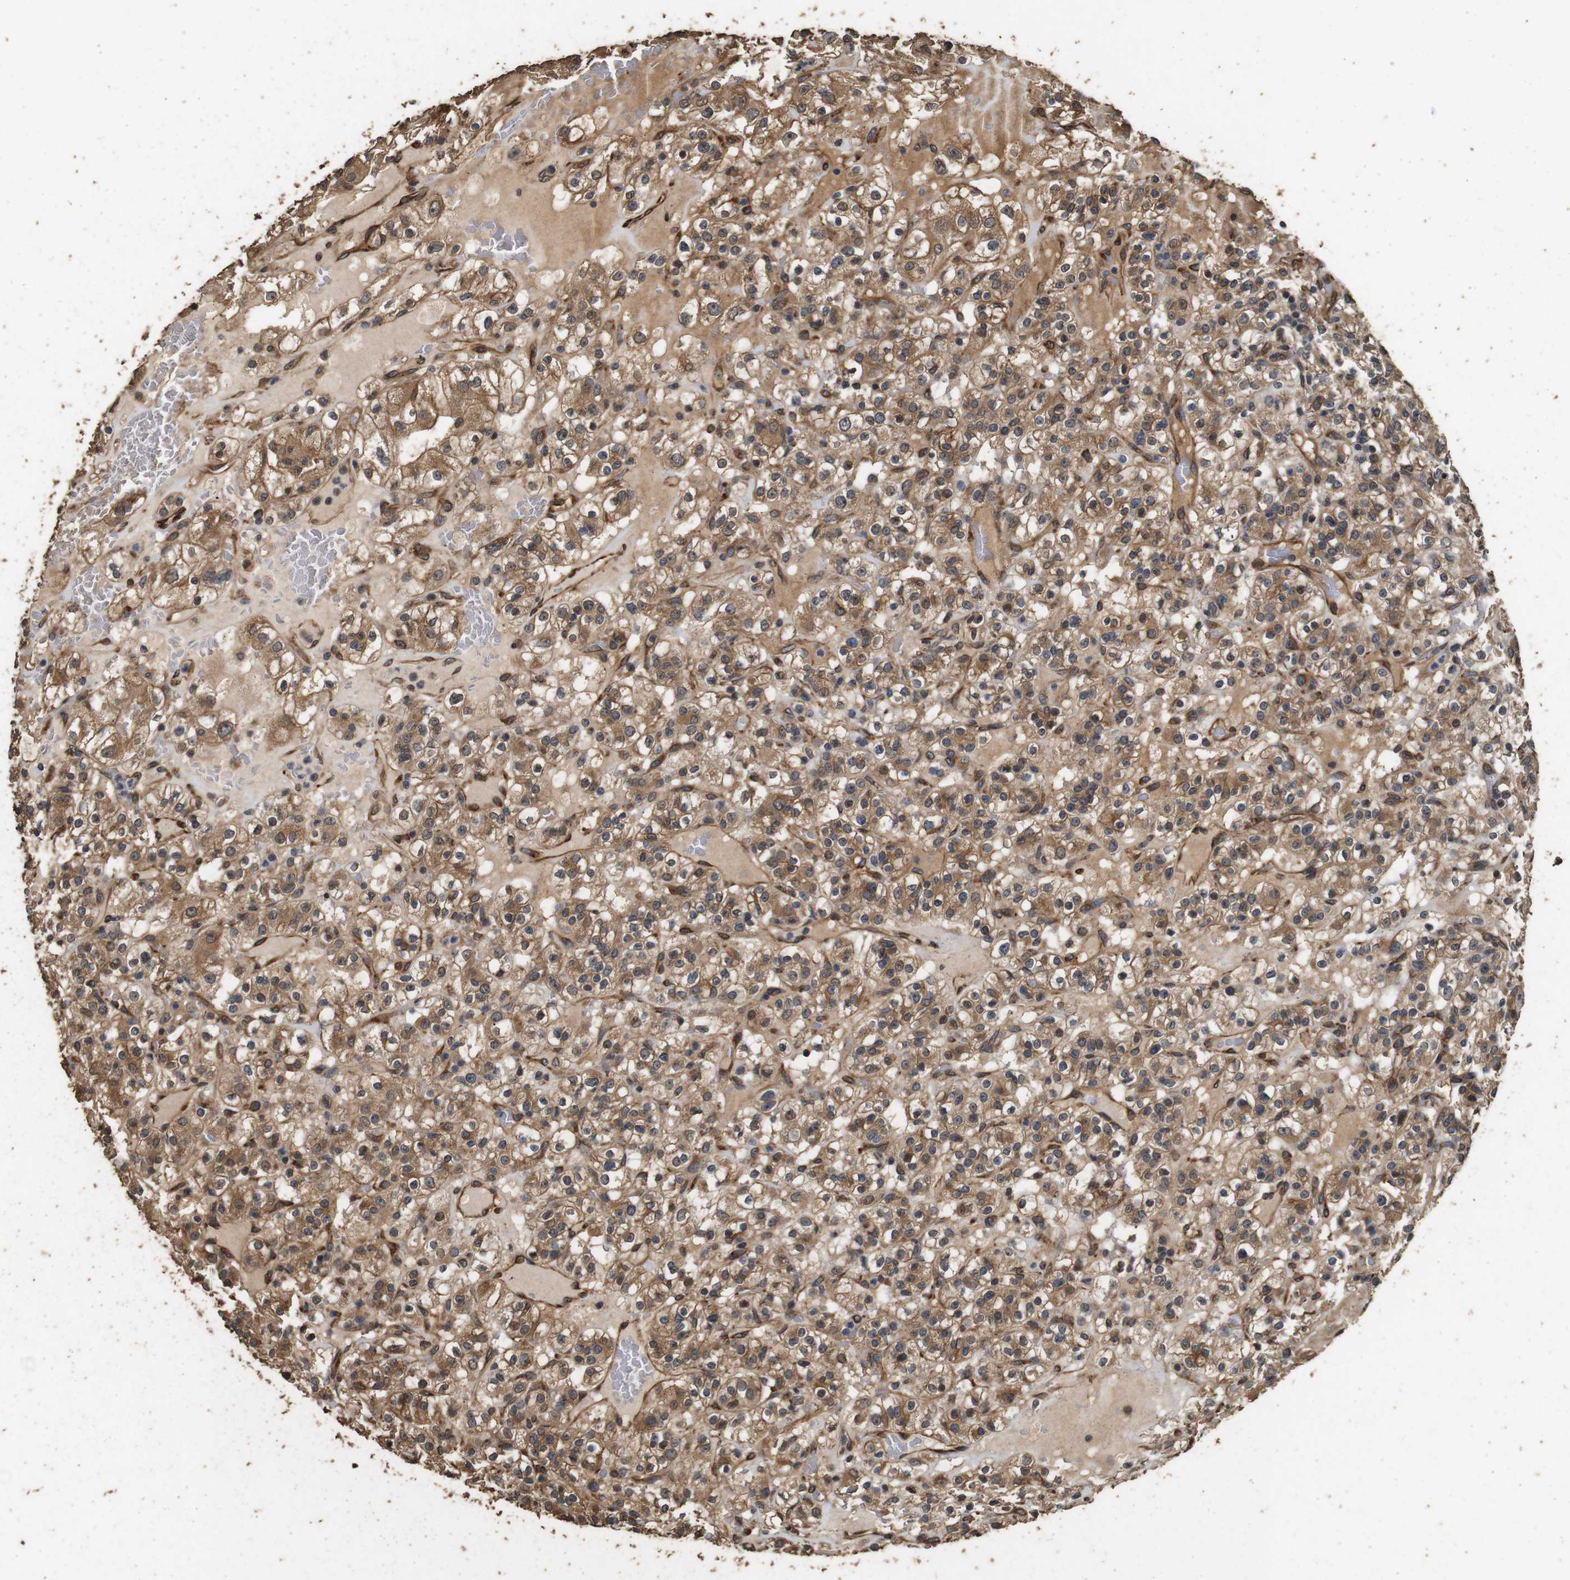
{"staining": {"intensity": "moderate", "quantity": ">75%", "location": "cytoplasmic/membranous"}, "tissue": "renal cancer", "cell_type": "Tumor cells", "image_type": "cancer", "snomed": [{"axis": "morphology", "description": "Normal tissue, NOS"}, {"axis": "morphology", "description": "Adenocarcinoma, NOS"}, {"axis": "topography", "description": "Kidney"}], "caption": "The photomicrograph reveals immunohistochemical staining of renal cancer (adenocarcinoma). There is moderate cytoplasmic/membranous positivity is present in approximately >75% of tumor cells. The protein of interest is stained brown, and the nuclei are stained in blue (DAB (3,3'-diaminobenzidine) IHC with brightfield microscopy, high magnification).", "gene": "CNPY4", "patient": {"sex": "female", "age": 72}}